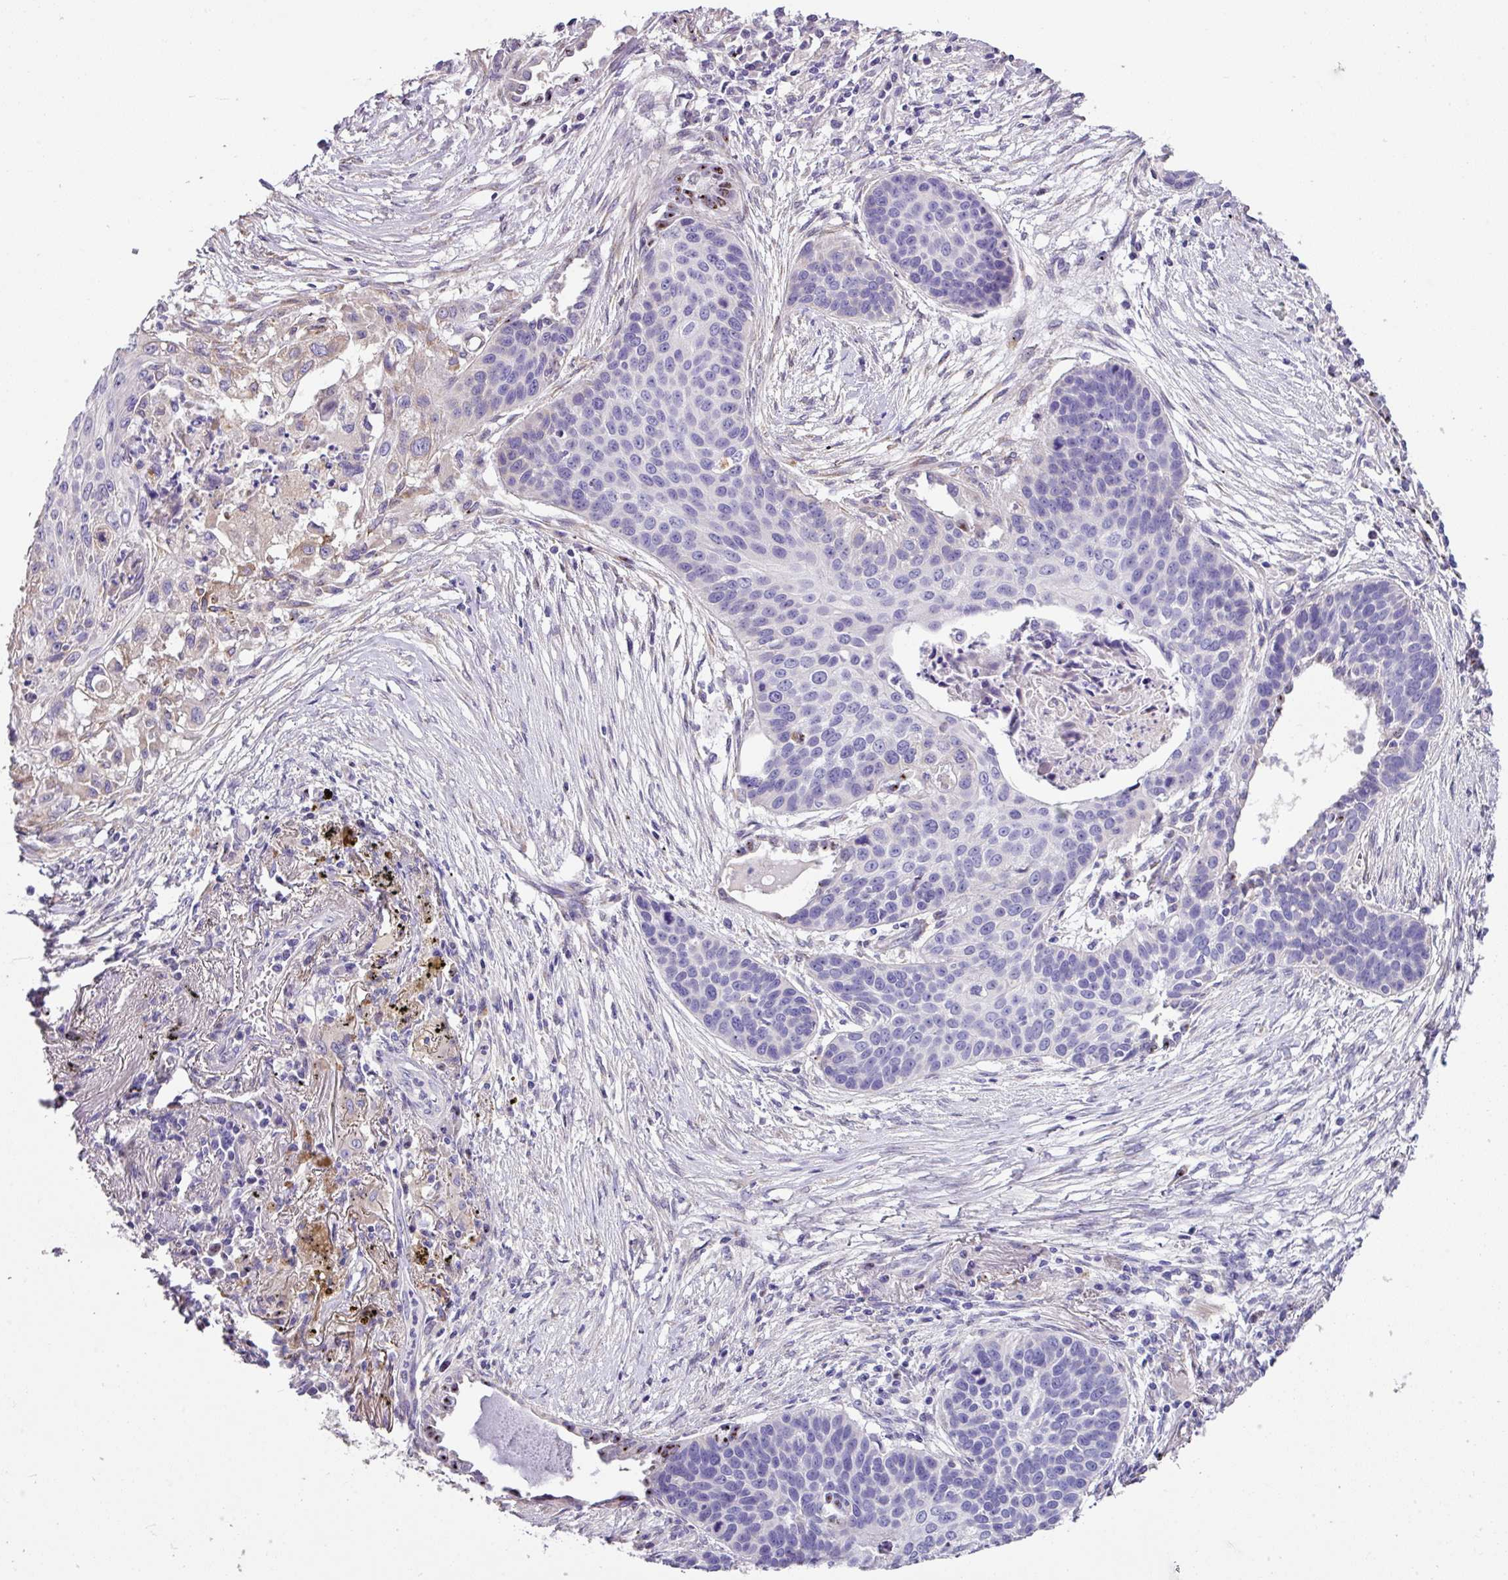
{"staining": {"intensity": "negative", "quantity": "none", "location": "none"}, "tissue": "lung cancer", "cell_type": "Tumor cells", "image_type": "cancer", "snomed": [{"axis": "morphology", "description": "Squamous cell carcinoma, NOS"}, {"axis": "topography", "description": "Lung"}], "caption": "Immunohistochemistry (IHC) image of neoplastic tissue: human squamous cell carcinoma (lung) stained with DAB (3,3'-diaminobenzidine) demonstrates no significant protein positivity in tumor cells.", "gene": "ZG16", "patient": {"sex": "male", "age": 71}}